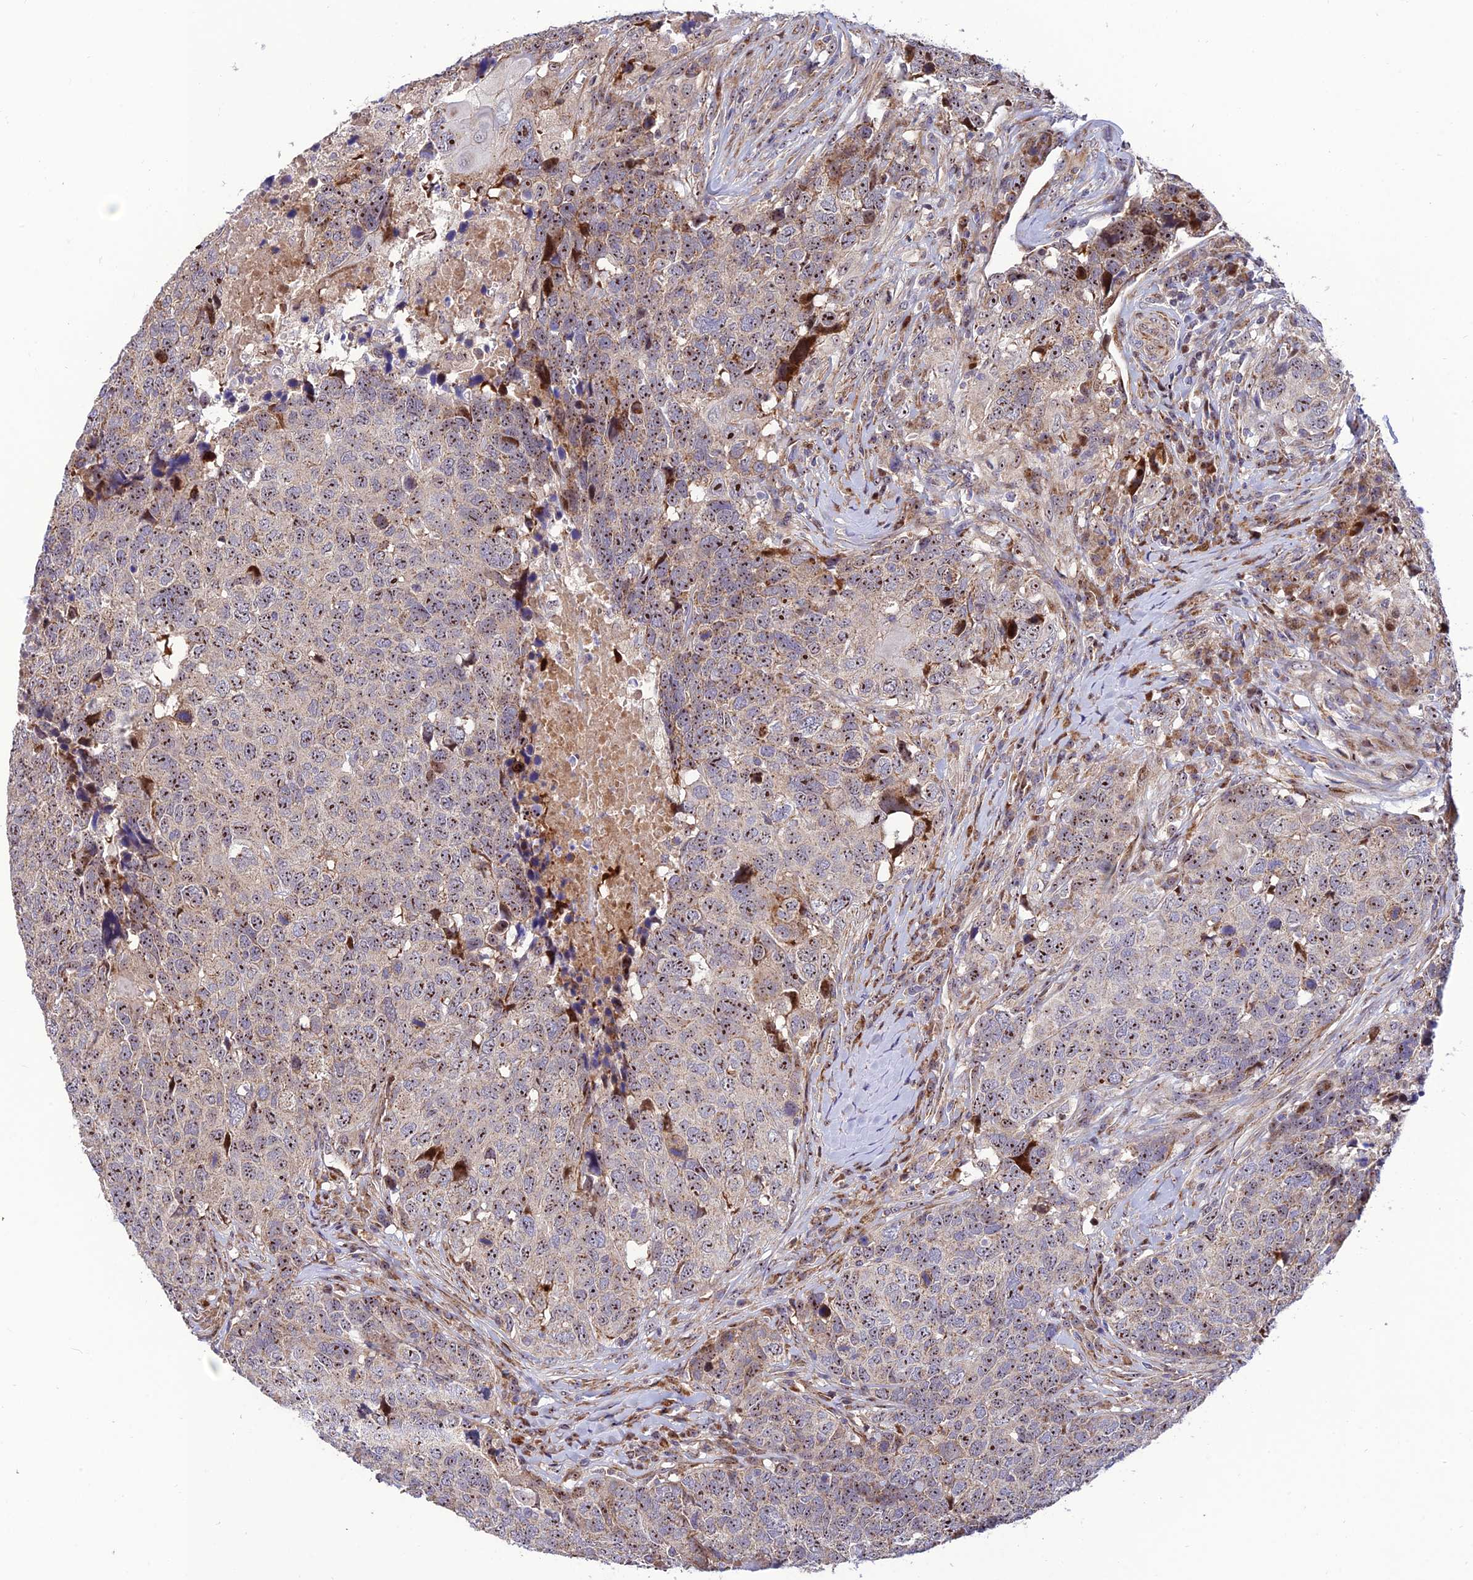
{"staining": {"intensity": "moderate", "quantity": "25%-75%", "location": "nuclear"}, "tissue": "head and neck cancer", "cell_type": "Tumor cells", "image_type": "cancer", "snomed": [{"axis": "morphology", "description": "Squamous cell carcinoma, NOS"}, {"axis": "topography", "description": "Head-Neck"}], "caption": "Protein expression analysis of human head and neck cancer reveals moderate nuclear staining in approximately 25%-75% of tumor cells. (DAB IHC with brightfield microscopy, high magnification).", "gene": "KBTBD7", "patient": {"sex": "male", "age": 66}}